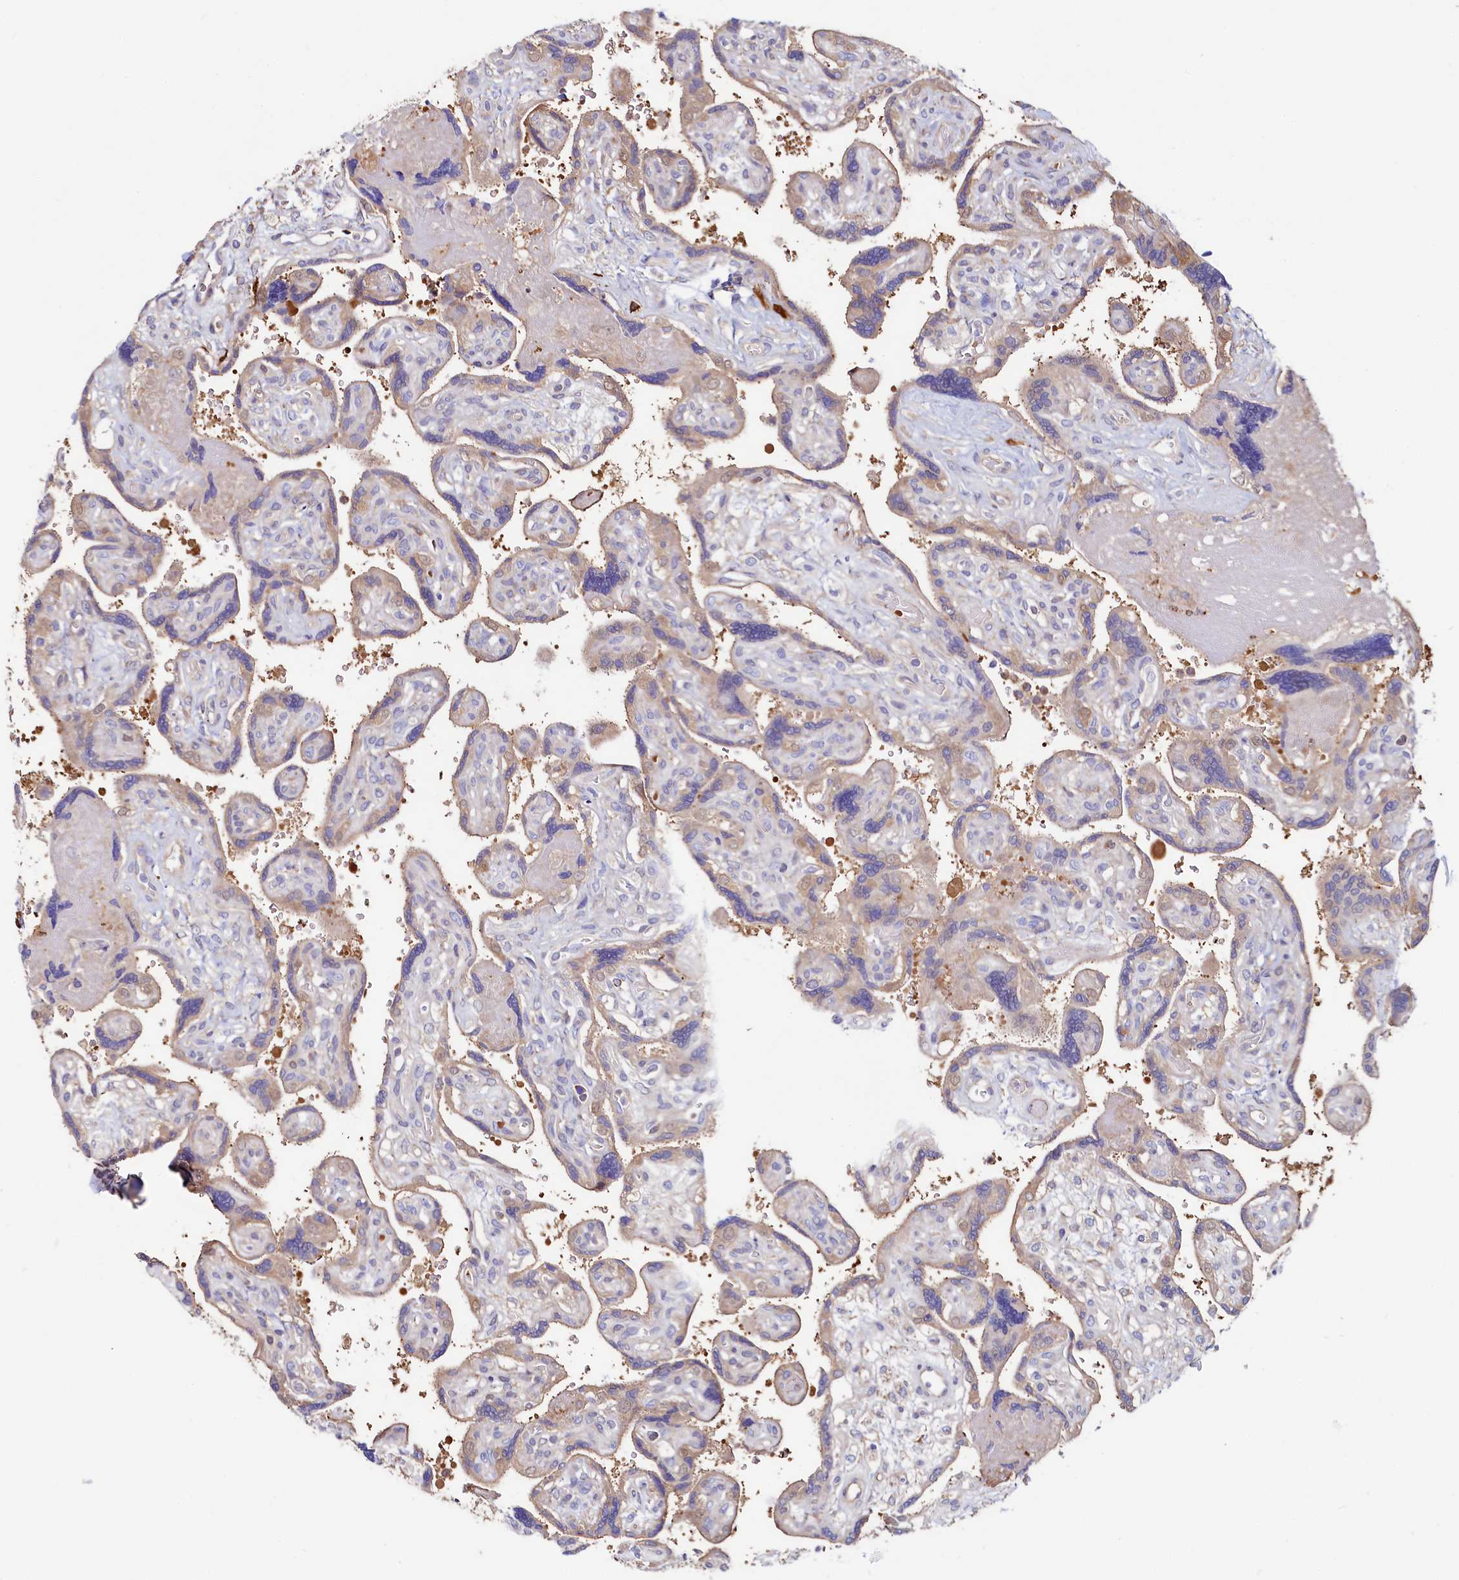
{"staining": {"intensity": "weak", "quantity": "25%-75%", "location": "cytoplasmic/membranous"}, "tissue": "placenta", "cell_type": "Trophoblastic cells", "image_type": "normal", "snomed": [{"axis": "morphology", "description": "Normal tissue, NOS"}, {"axis": "topography", "description": "Placenta"}], "caption": "Protein staining displays weak cytoplasmic/membranous staining in approximately 25%-75% of trophoblastic cells in benign placenta.", "gene": "ASTE1", "patient": {"sex": "female", "age": 39}}